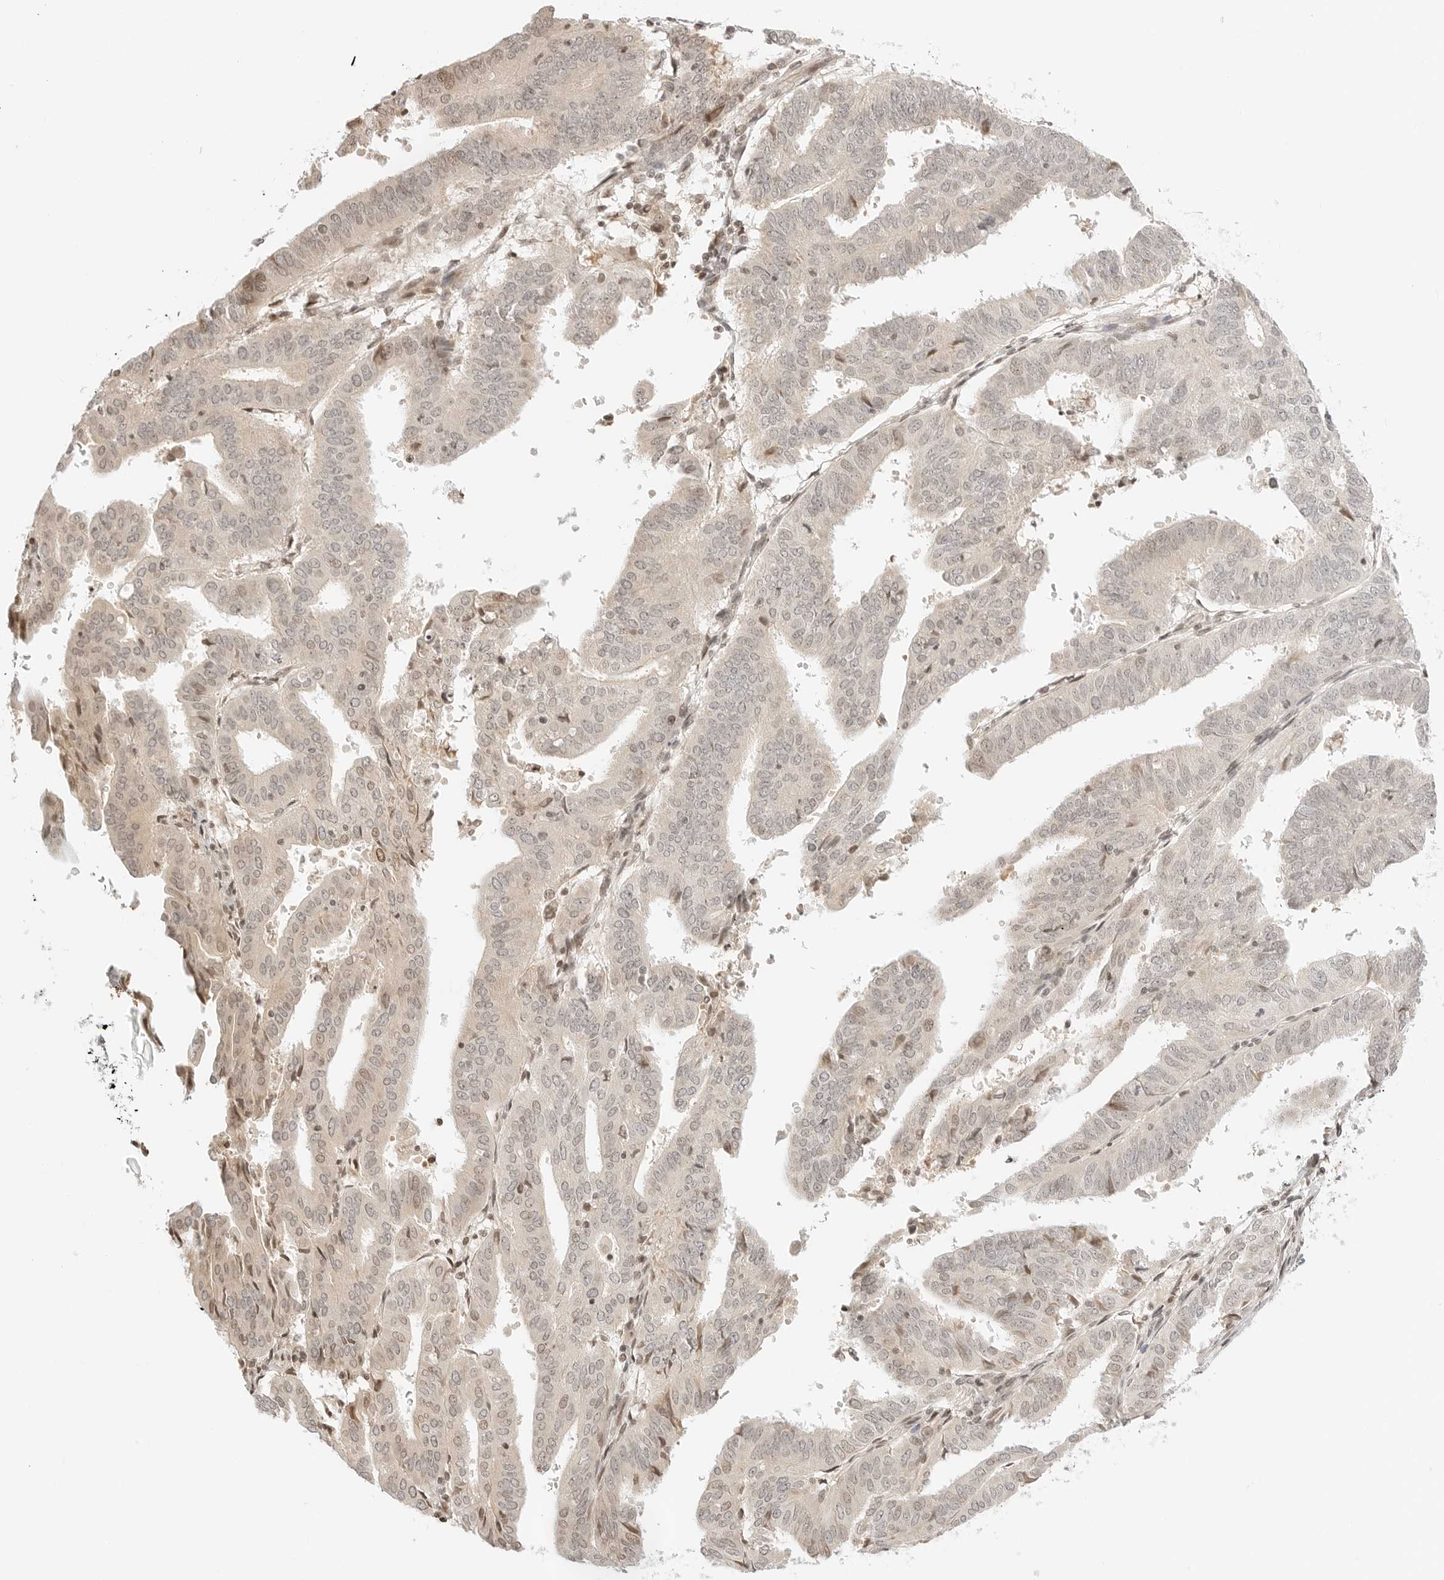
{"staining": {"intensity": "weak", "quantity": "<25%", "location": "nuclear"}, "tissue": "endometrial cancer", "cell_type": "Tumor cells", "image_type": "cancer", "snomed": [{"axis": "morphology", "description": "Adenocarcinoma, NOS"}, {"axis": "topography", "description": "Uterus"}], "caption": "The image shows no significant positivity in tumor cells of endometrial cancer (adenocarcinoma). (Stains: DAB immunohistochemistry with hematoxylin counter stain, Microscopy: brightfield microscopy at high magnification).", "gene": "RPS6KL1", "patient": {"sex": "female", "age": 77}}